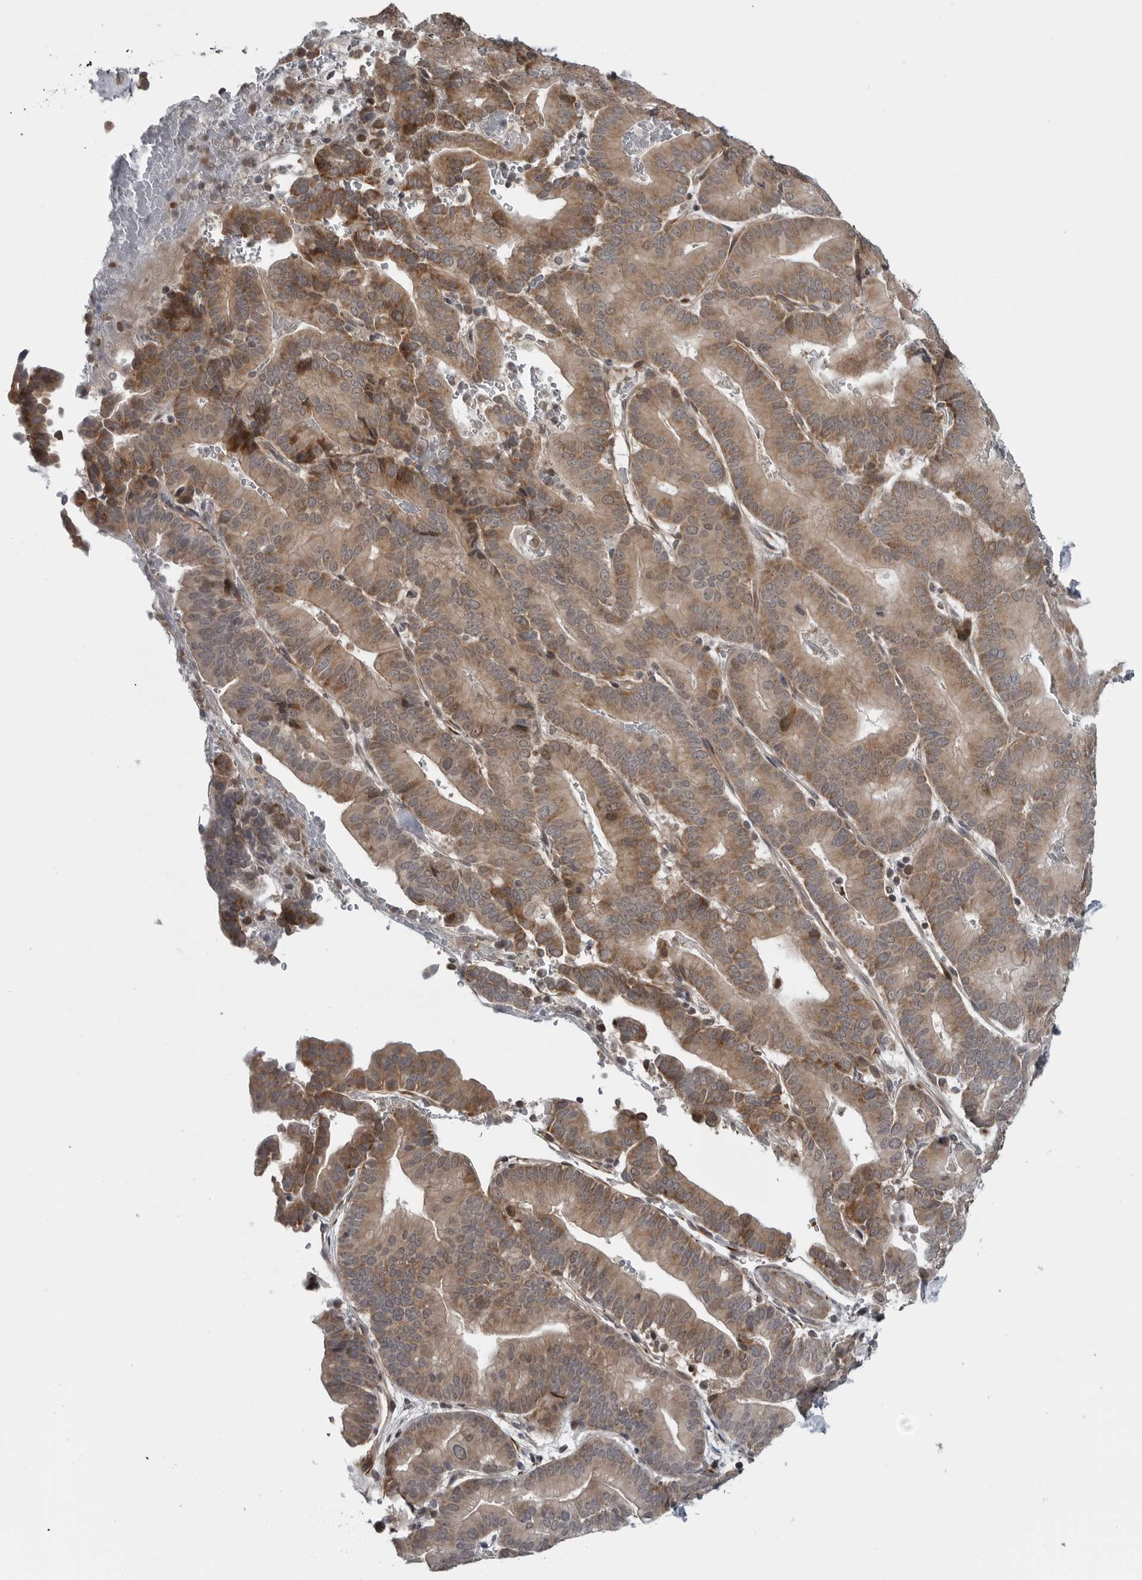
{"staining": {"intensity": "moderate", "quantity": ">75%", "location": "cytoplasmic/membranous"}, "tissue": "liver cancer", "cell_type": "Tumor cells", "image_type": "cancer", "snomed": [{"axis": "morphology", "description": "Cholangiocarcinoma"}, {"axis": "topography", "description": "Liver"}], "caption": "A medium amount of moderate cytoplasmic/membranous staining is identified in approximately >75% of tumor cells in liver cholangiocarcinoma tissue. Using DAB (brown) and hematoxylin (blue) stains, captured at high magnification using brightfield microscopy.", "gene": "FAAP100", "patient": {"sex": "female", "age": 75}}